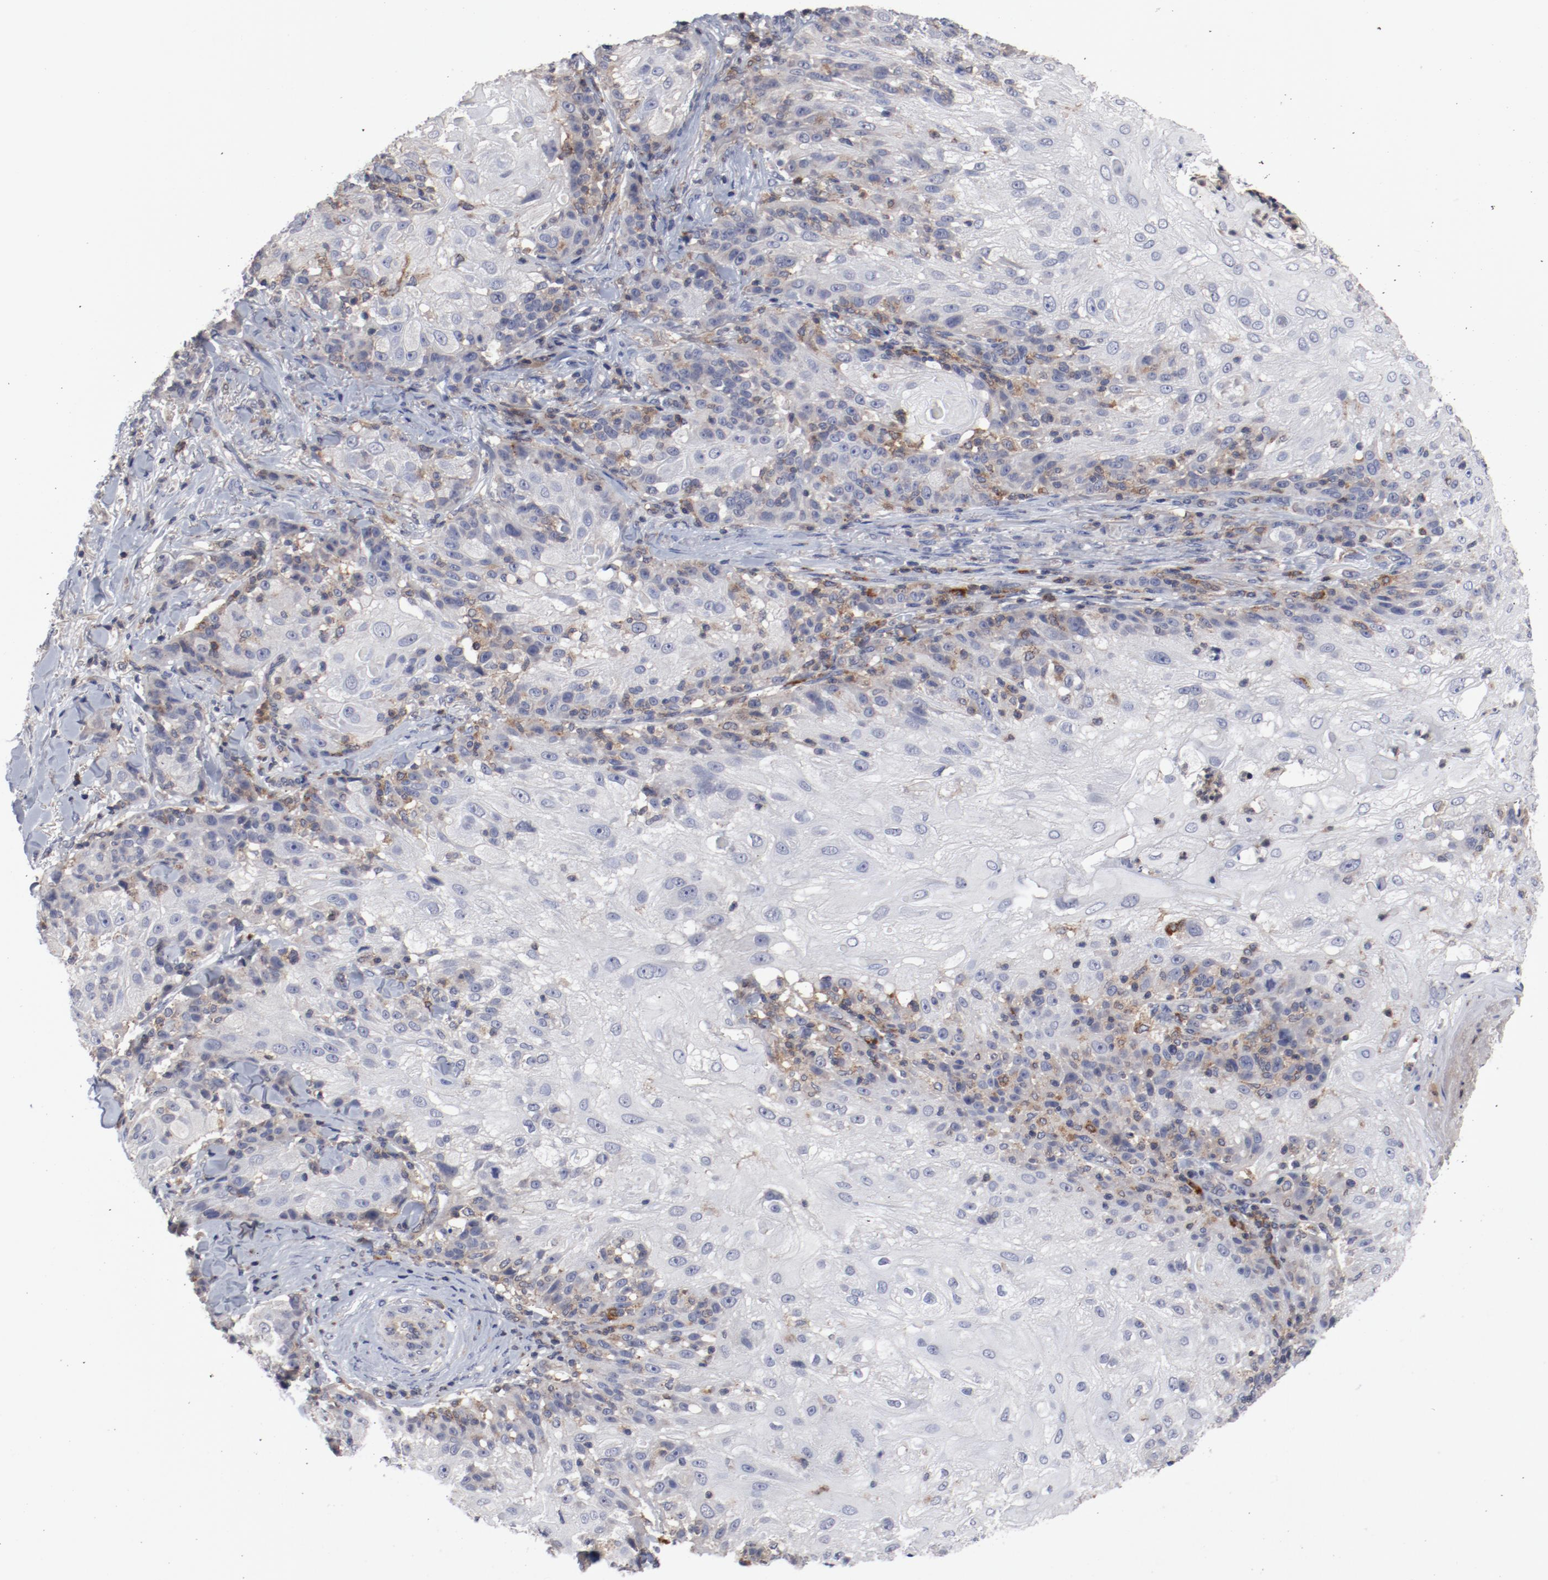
{"staining": {"intensity": "negative", "quantity": "none", "location": "none"}, "tissue": "skin cancer", "cell_type": "Tumor cells", "image_type": "cancer", "snomed": [{"axis": "morphology", "description": "Normal tissue, NOS"}, {"axis": "morphology", "description": "Squamous cell carcinoma, NOS"}, {"axis": "topography", "description": "Skin"}], "caption": "Immunohistochemistry micrograph of neoplastic tissue: skin squamous cell carcinoma stained with DAB exhibits no significant protein expression in tumor cells.", "gene": "CBL", "patient": {"sex": "female", "age": 83}}